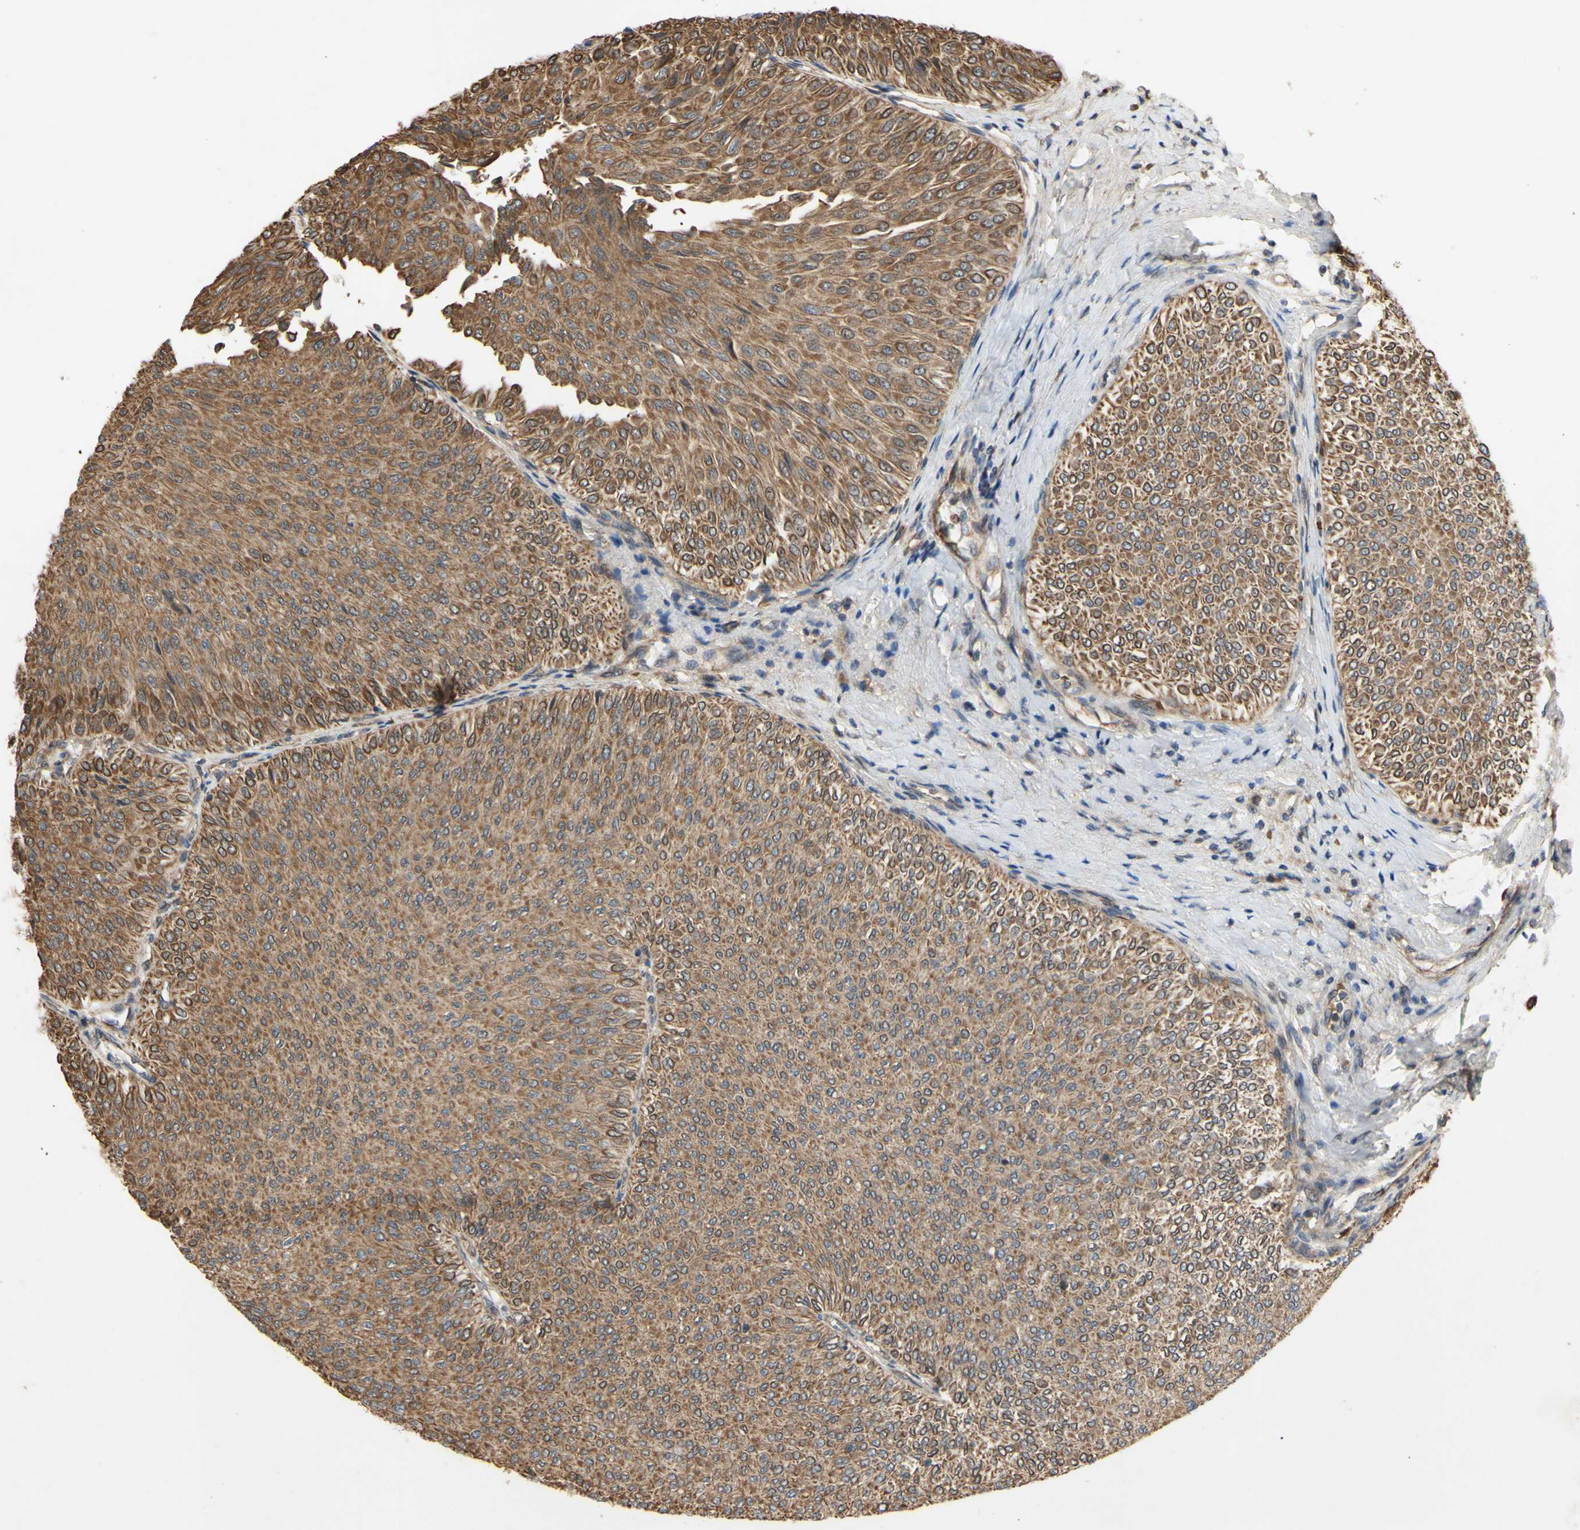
{"staining": {"intensity": "moderate", "quantity": ">75%", "location": "cytoplasmic/membranous"}, "tissue": "urothelial cancer", "cell_type": "Tumor cells", "image_type": "cancer", "snomed": [{"axis": "morphology", "description": "Urothelial carcinoma, Low grade"}, {"axis": "topography", "description": "Urinary bladder"}], "caption": "The micrograph exhibits staining of low-grade urothelial carcinoma, revealing moderate cytoplasmic/membranous protein staining (brown color) within tumor cells.", "gene": "PKN1", "patient": {"sex": "male", "age": 78}}